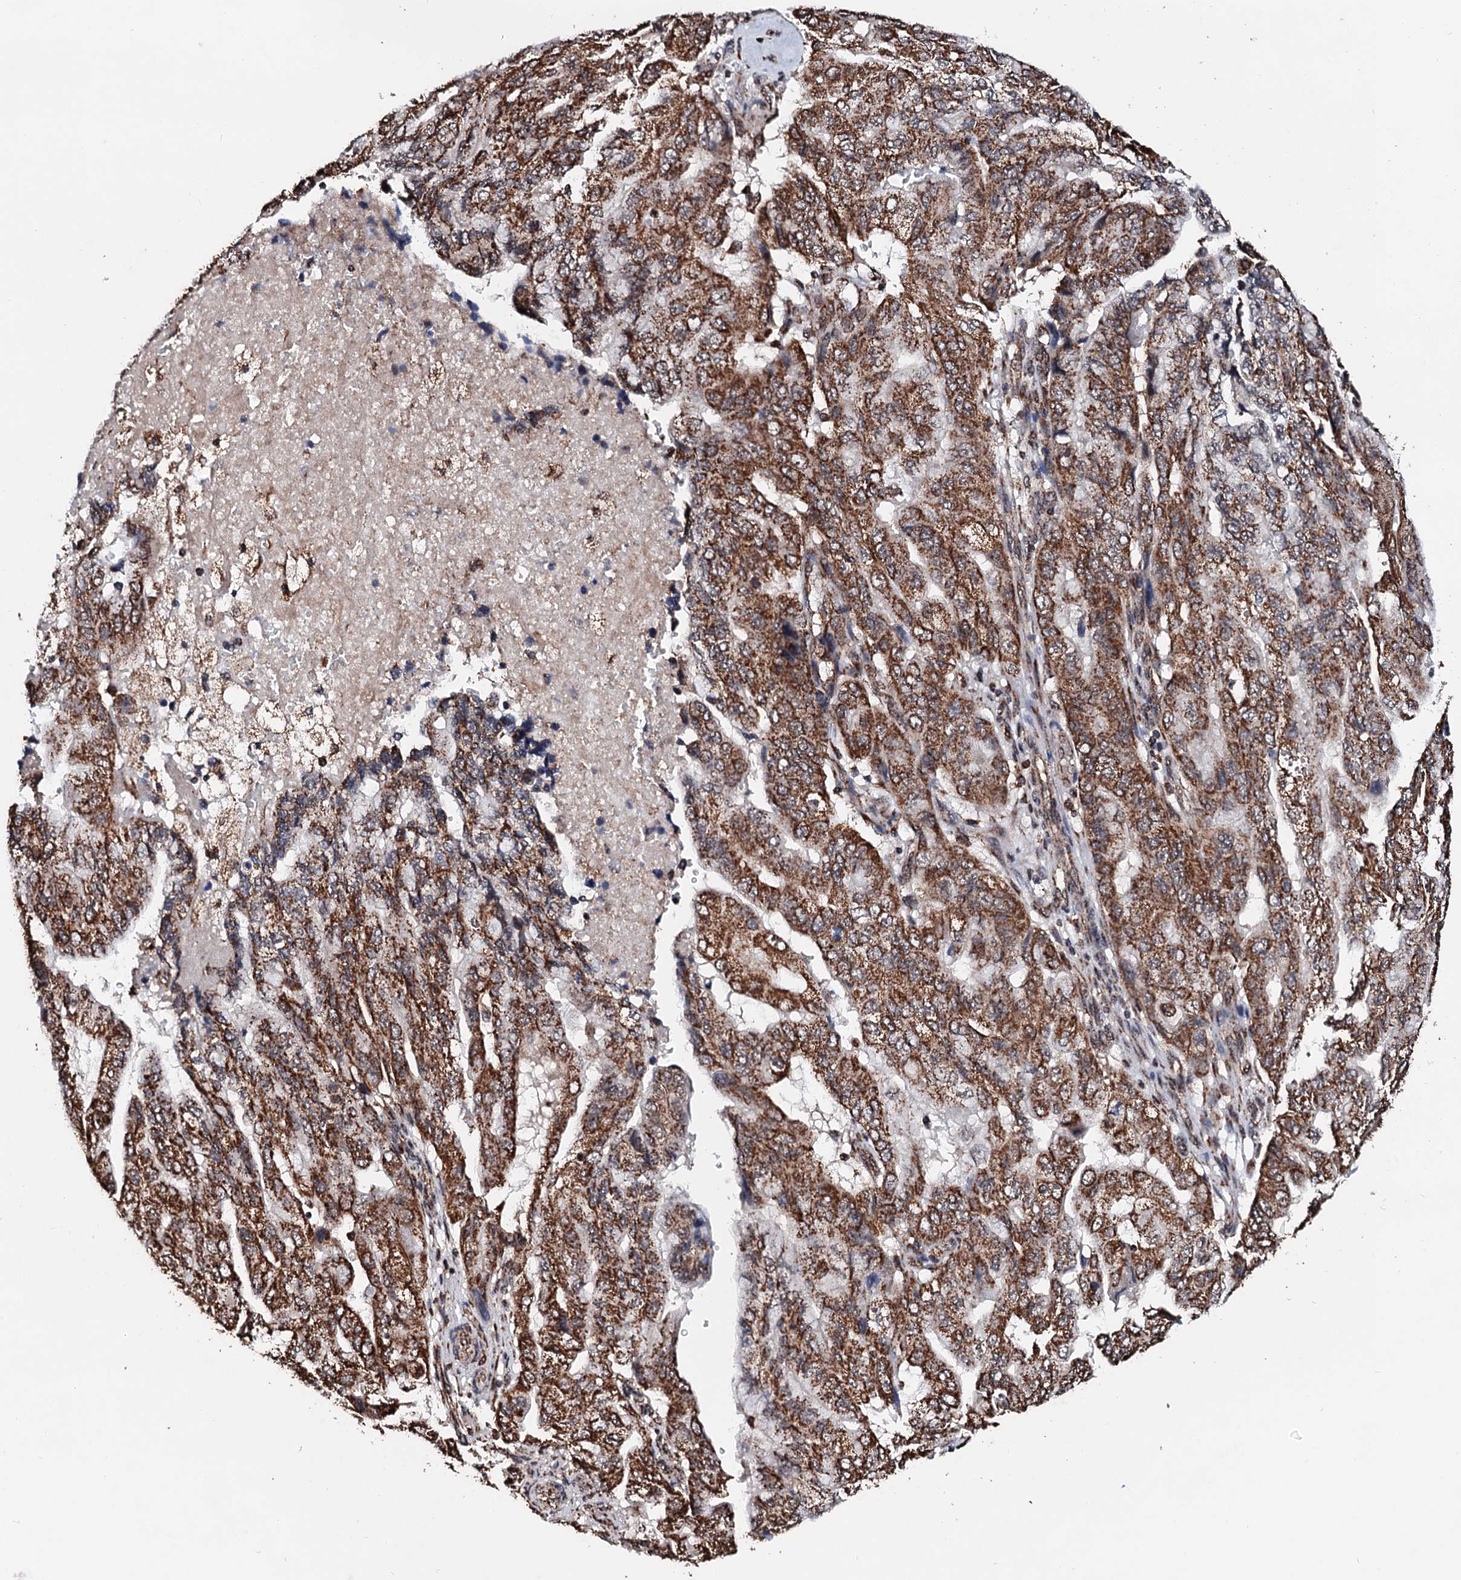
{"staining": {"intensity": "strong", "quantity": ">75%", "location": "cytoplasmic/membranous"}, "tissue": "pancreatic cancer", "cell_type": "Tumor cells", "image_type": "cancer", "snomed": [{"axis": "morphology", "description": "Adenocarcinoma, NOS"}, {"axis": "topography", "description": "Pancreas"}], "caption": "Human pancreatic adenocarcinoma stained with a protein marker shows strong staining in tumor cells.", "gene": "SECISBP2L", "patient": {"sex": "male", "age": 51}}